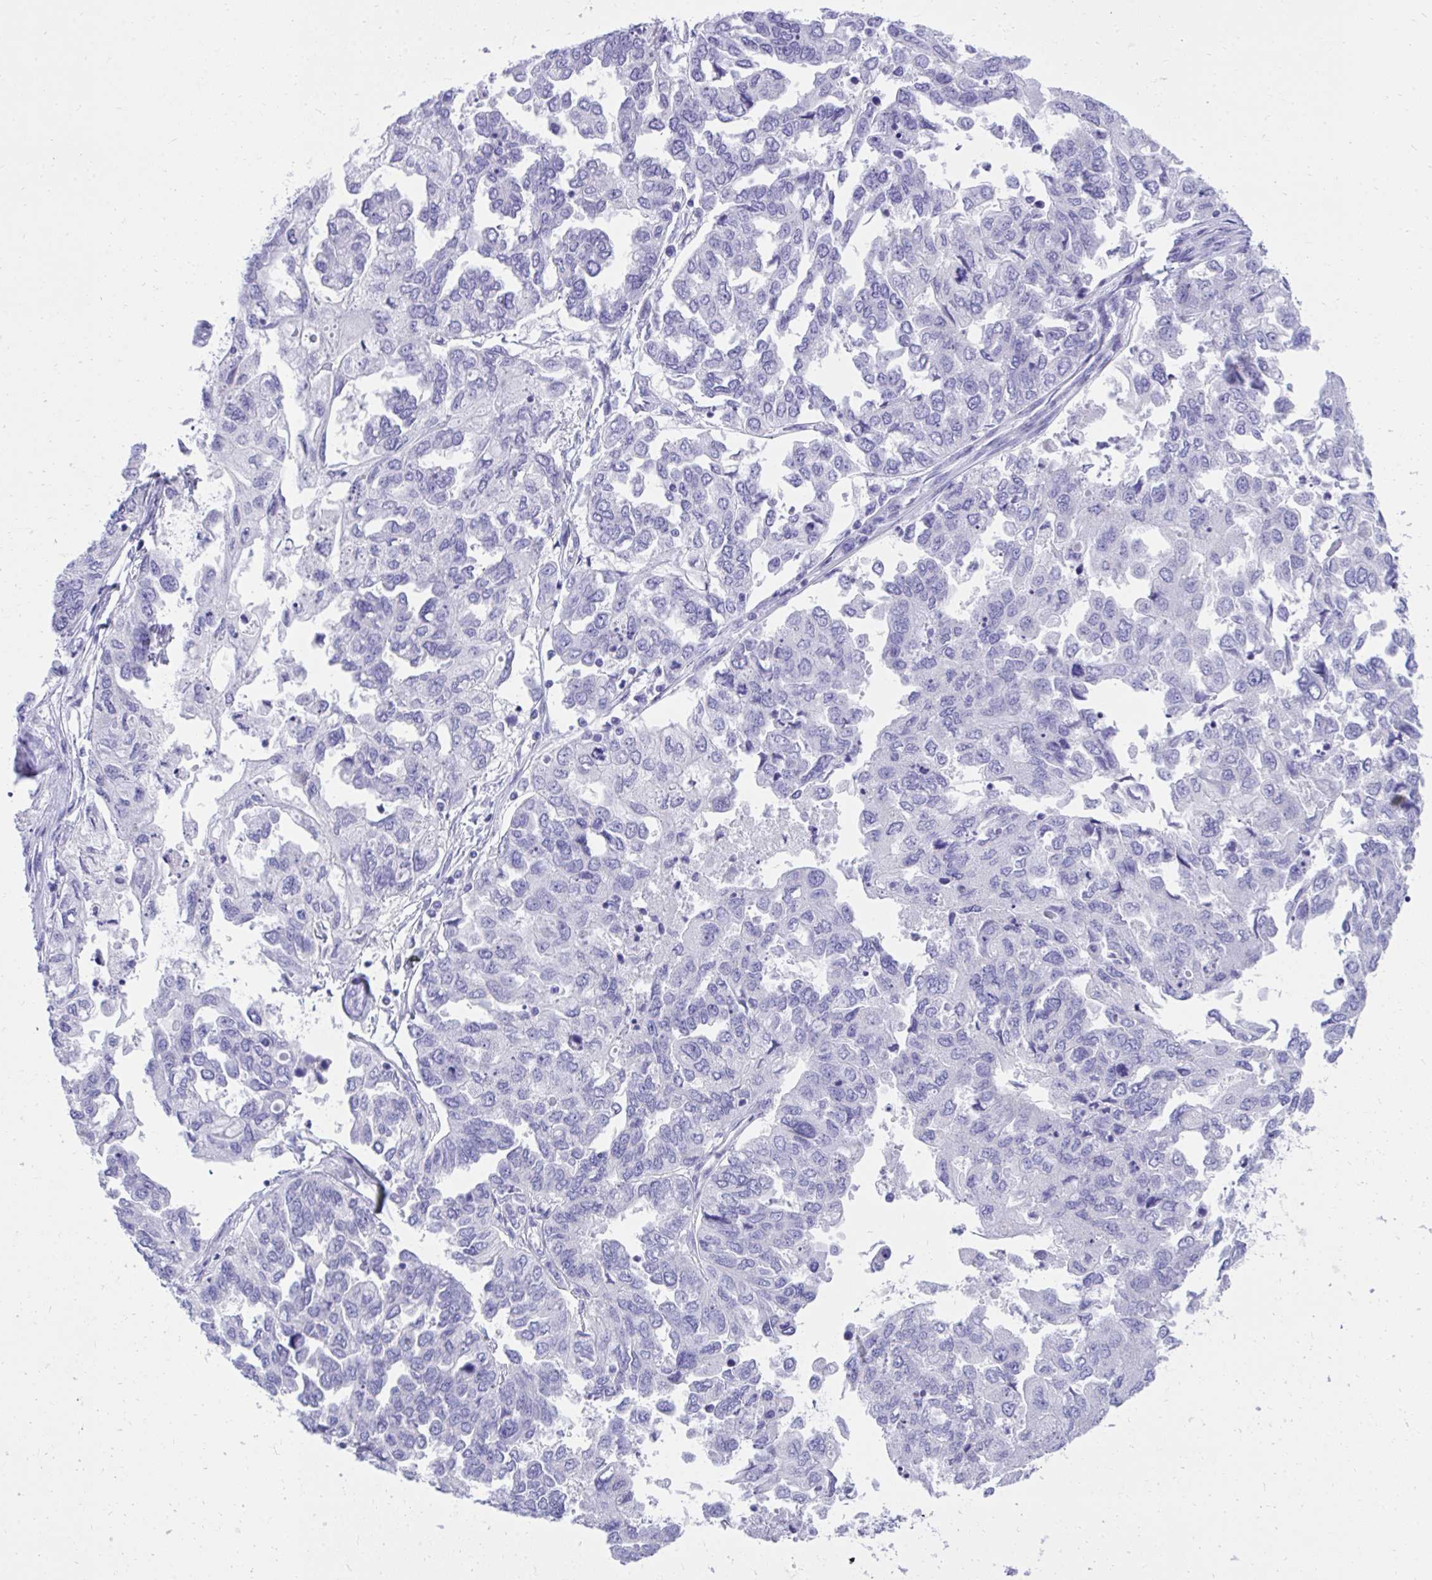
{"staining": {"intensity": "negative", "quantity": "none", "location": "none"}, "tissue": "ovarian cancer", "cell_type": "Tumor cells", "image_type": "cancer", "snomed": [{"axis": "morphology", "description": "Cystadenocarcinoma, serous, NOS"}, {"axis": "topography", "description": "Ovary"}], "caption": "There is no significant staining in tumor cells of serous cystadenocarcinoma (ovarian). (Brightfield microscopy of DAB immunohistochemistry (IHC) at high magnification).", "gene": "KCNN4", "patient": {"sex": "female", "age": 53}}